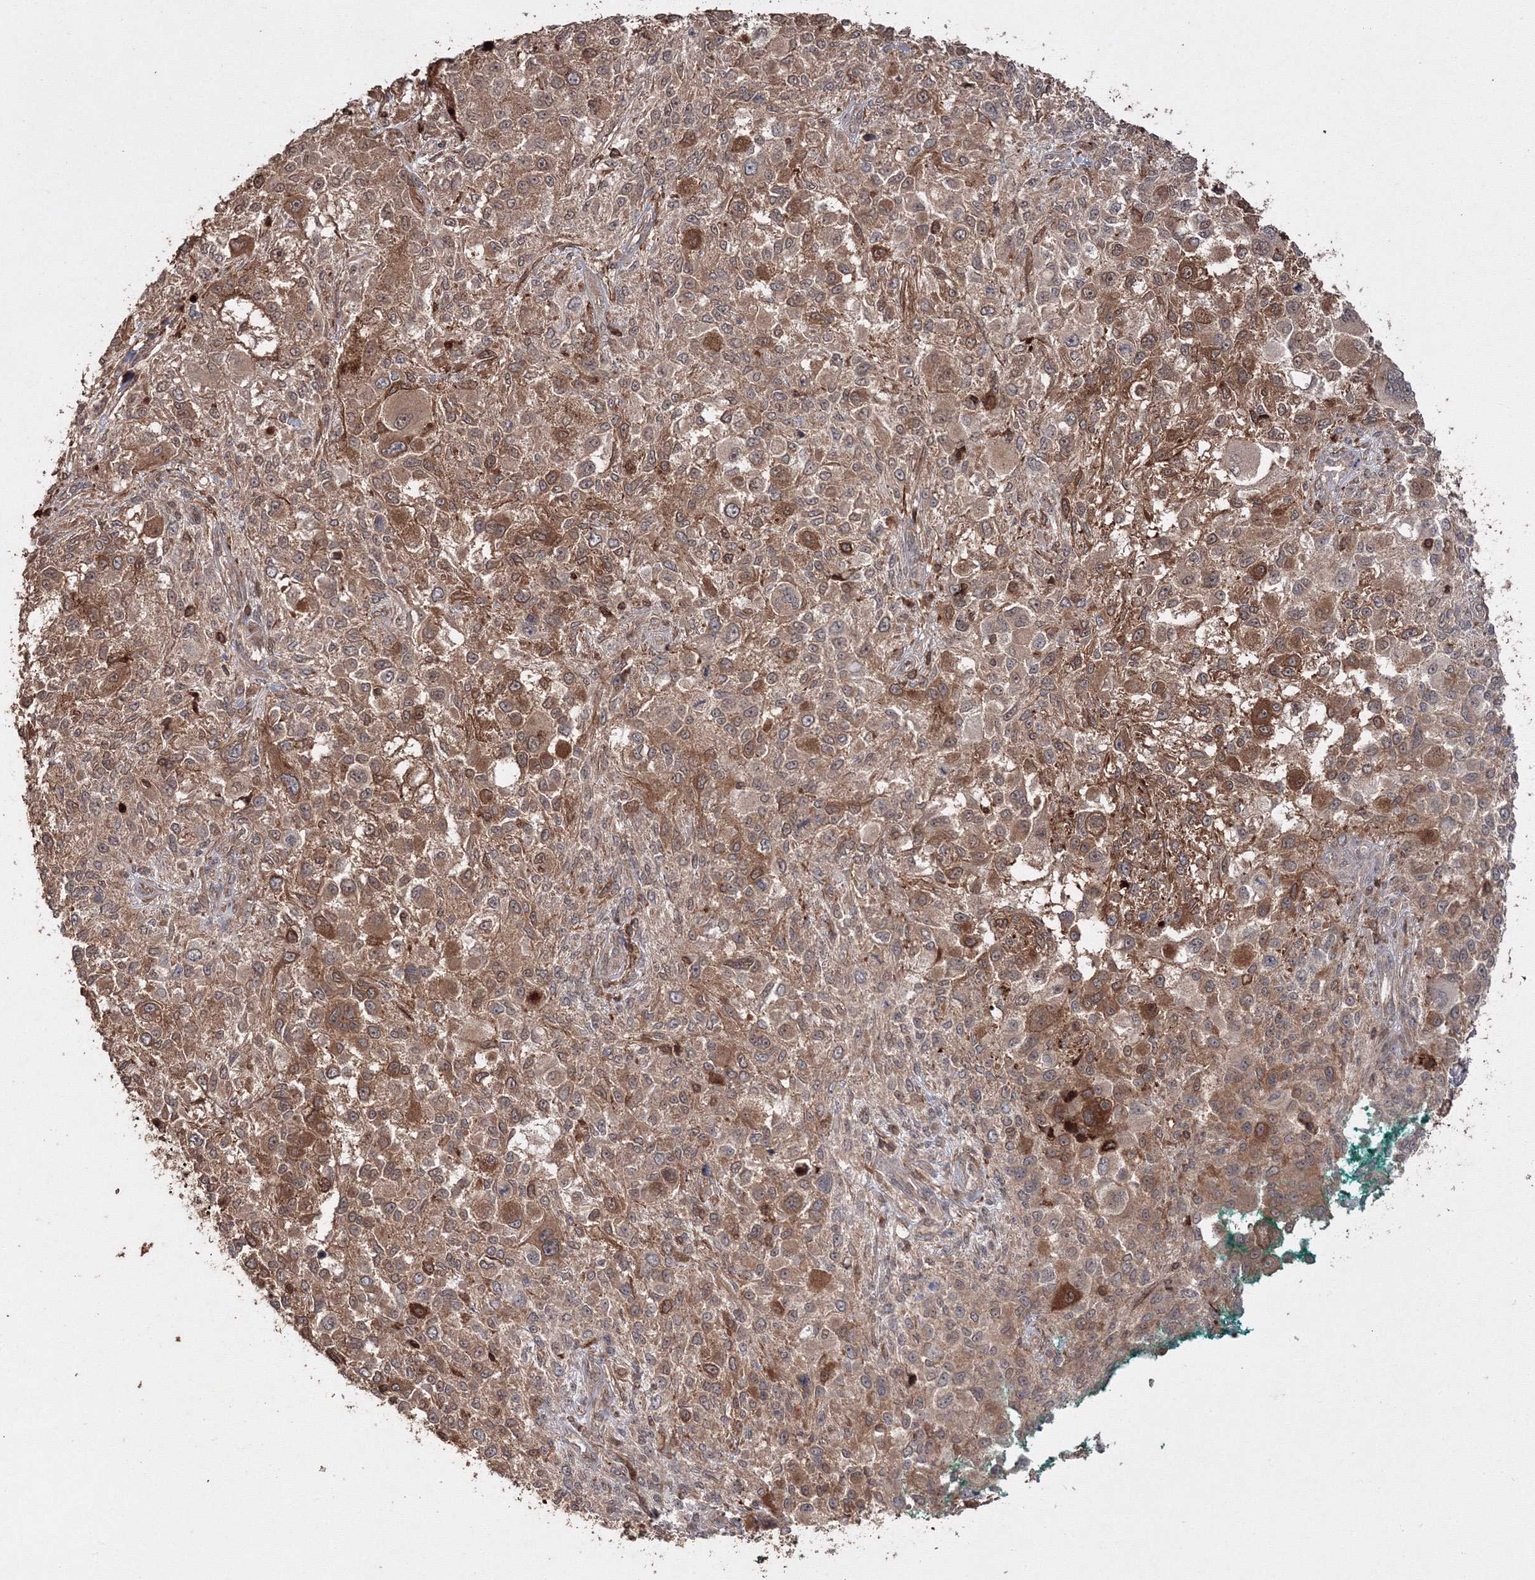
{"staining": {"intensity": "moderate", "quantity": ">75%", "location": "cytoplasmic/membranous"}, "tissue": "melanoma", "cell_type": "Tumor cells", "image_type": "cancer", "snomed": [{"axis": "morphology", "description": "Necrosis, NOS"}, {"axis": "morphology", "description": "Malignant melanoma, NOS"}, {"axis": "topography", "description": "Skin"}], "caption": "Tumor cells reveal medium levels of moderate cytoplasmic/membranous expression in about >75% of cells in human melanoma.", "gene": "DDO", "patient": {"sex": "female", "age": 87}}